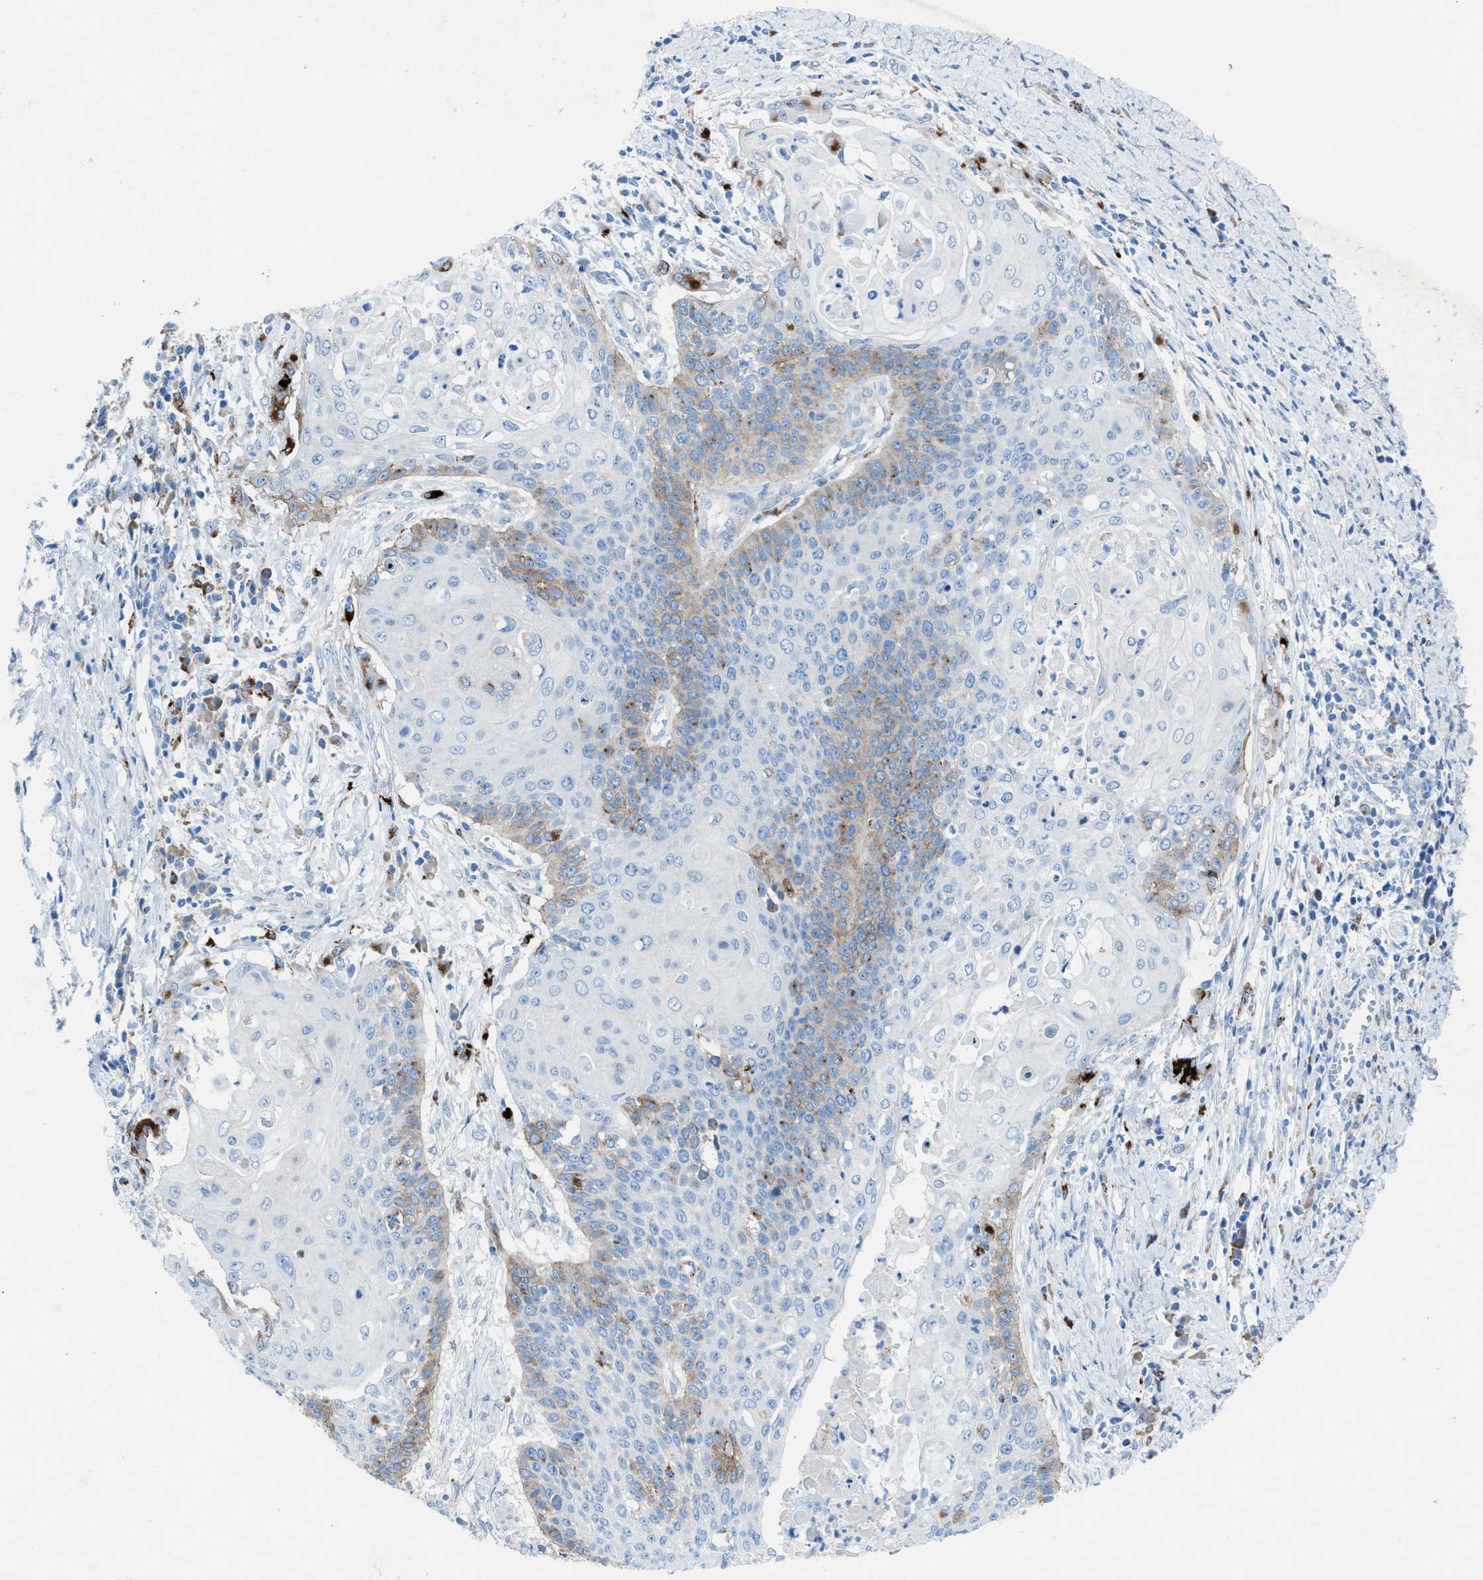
{"staining": {"intensity": "weak", "quantity": "<25%", "location": "cytoplasmic/membranous"}, "tissue": "cervical cancer", "cell_type": "Tumor cells", "image_type": "cancer", "snomed": [{"axis": "morphology", "description": "Squamous cell carcinoma, NOS"}, {"axis": "topography", "description": "Cervix"}], "caption": "IHC image of squamous cell carcinoma (cervical) stained for a protein (brown), which reveals no expression in tumor cells. (Stains: DAB immunohistochemistry (IHC) with hematoxylin counter stain, Microscopy: brightfield microscopy at high magnification).", "gene": "CD1B", "patient": {"sex": "female", "age": 39}}